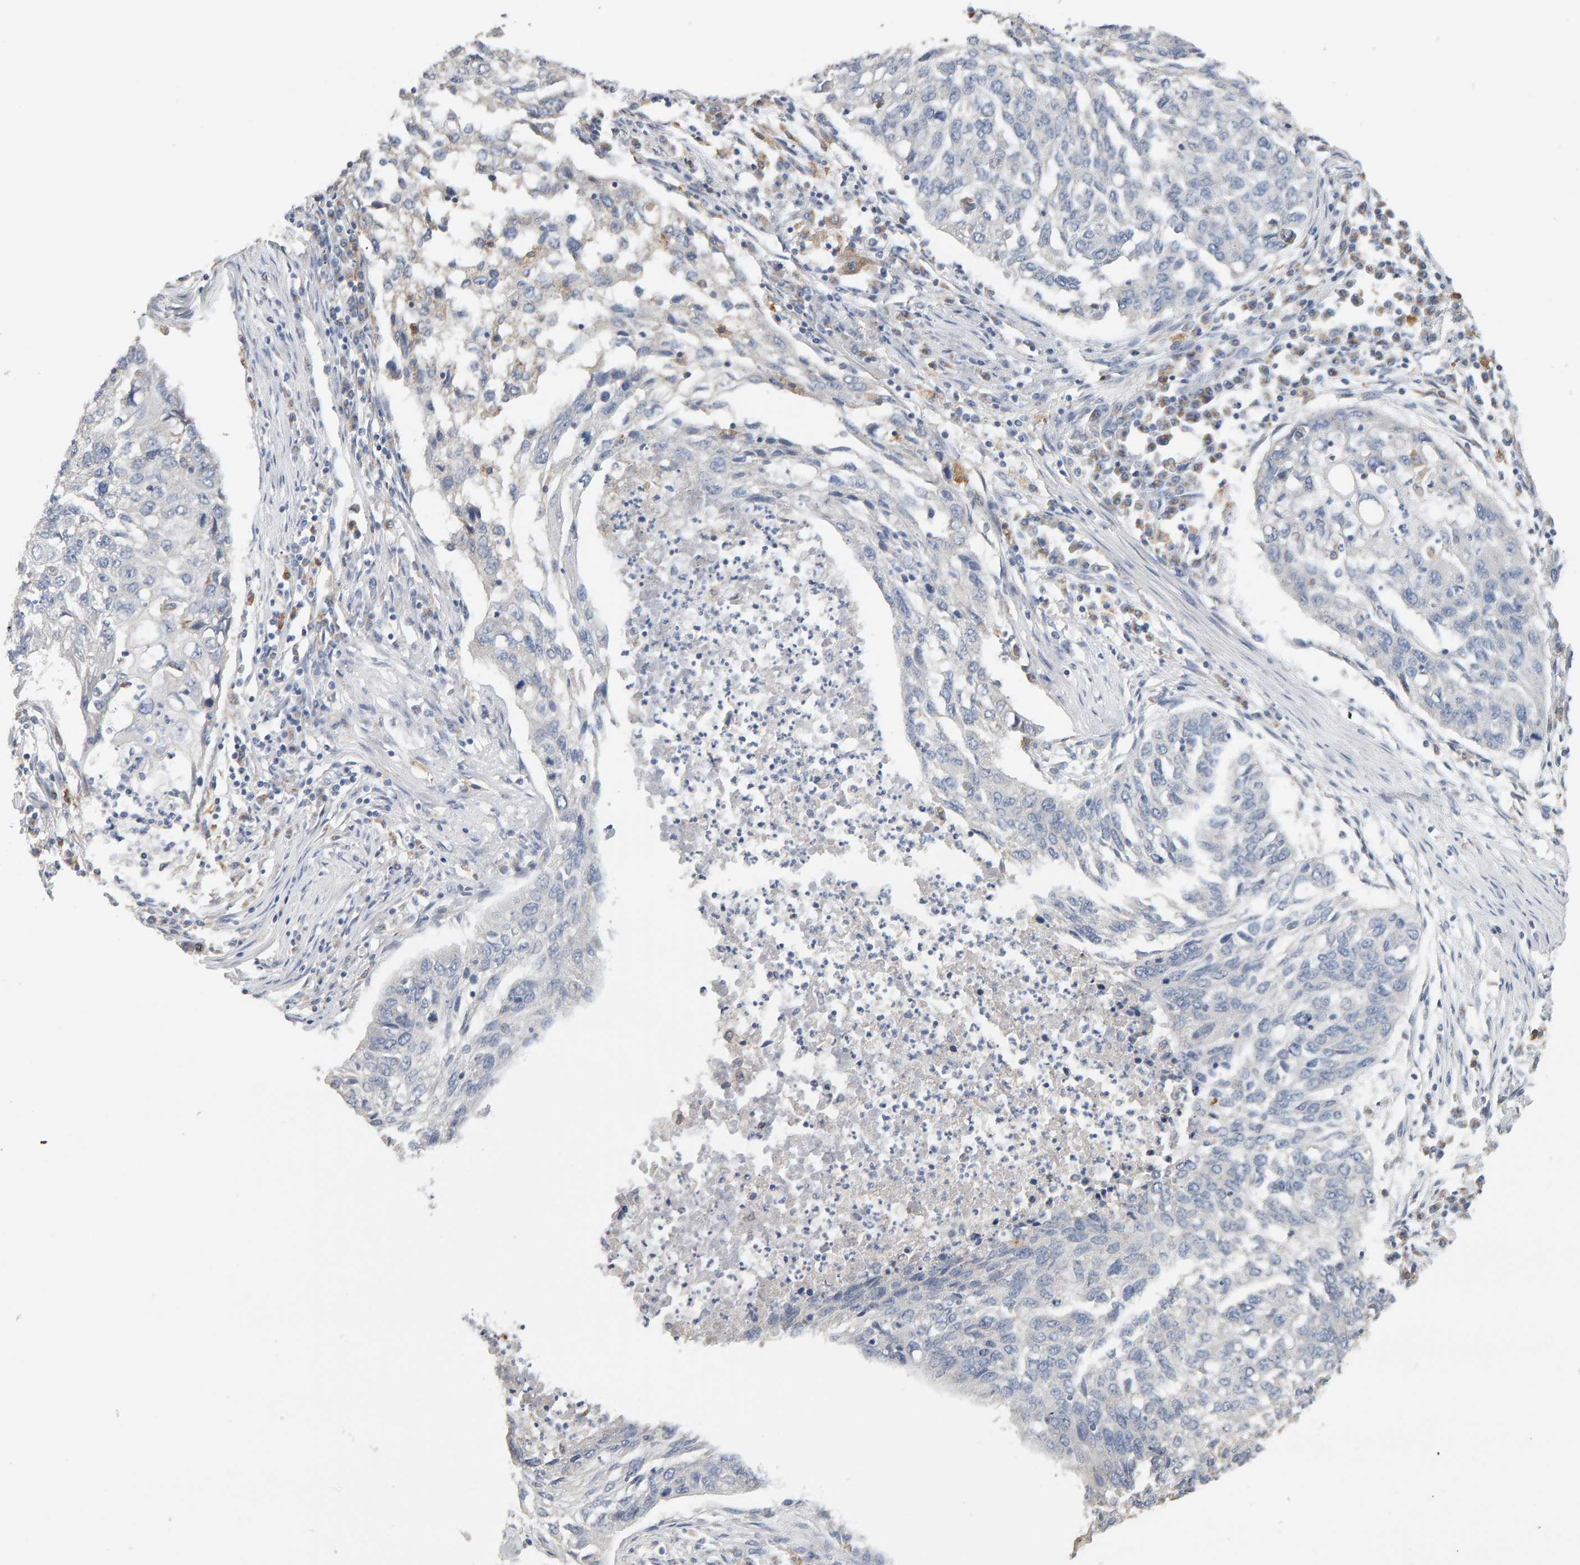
{"staining": {"intensity": "negative", "quantity": "none", "location": "none"}, "tissue": "lung cancer", "cell_type": "Tumor cells", "image_type": "cancer", "snomed": [{"axis": "morphology", "description": "Squamous cell carcinoma, NOS"}, {"axis": "topography", "description": "Lung"}], "caption": "Immunohistochemical staining of lung squamous cell carcinoma demonstrates no significant staining in tumor cells.", "gene": "SGPL1", "patient": {"sex": "female", "age": 63}}